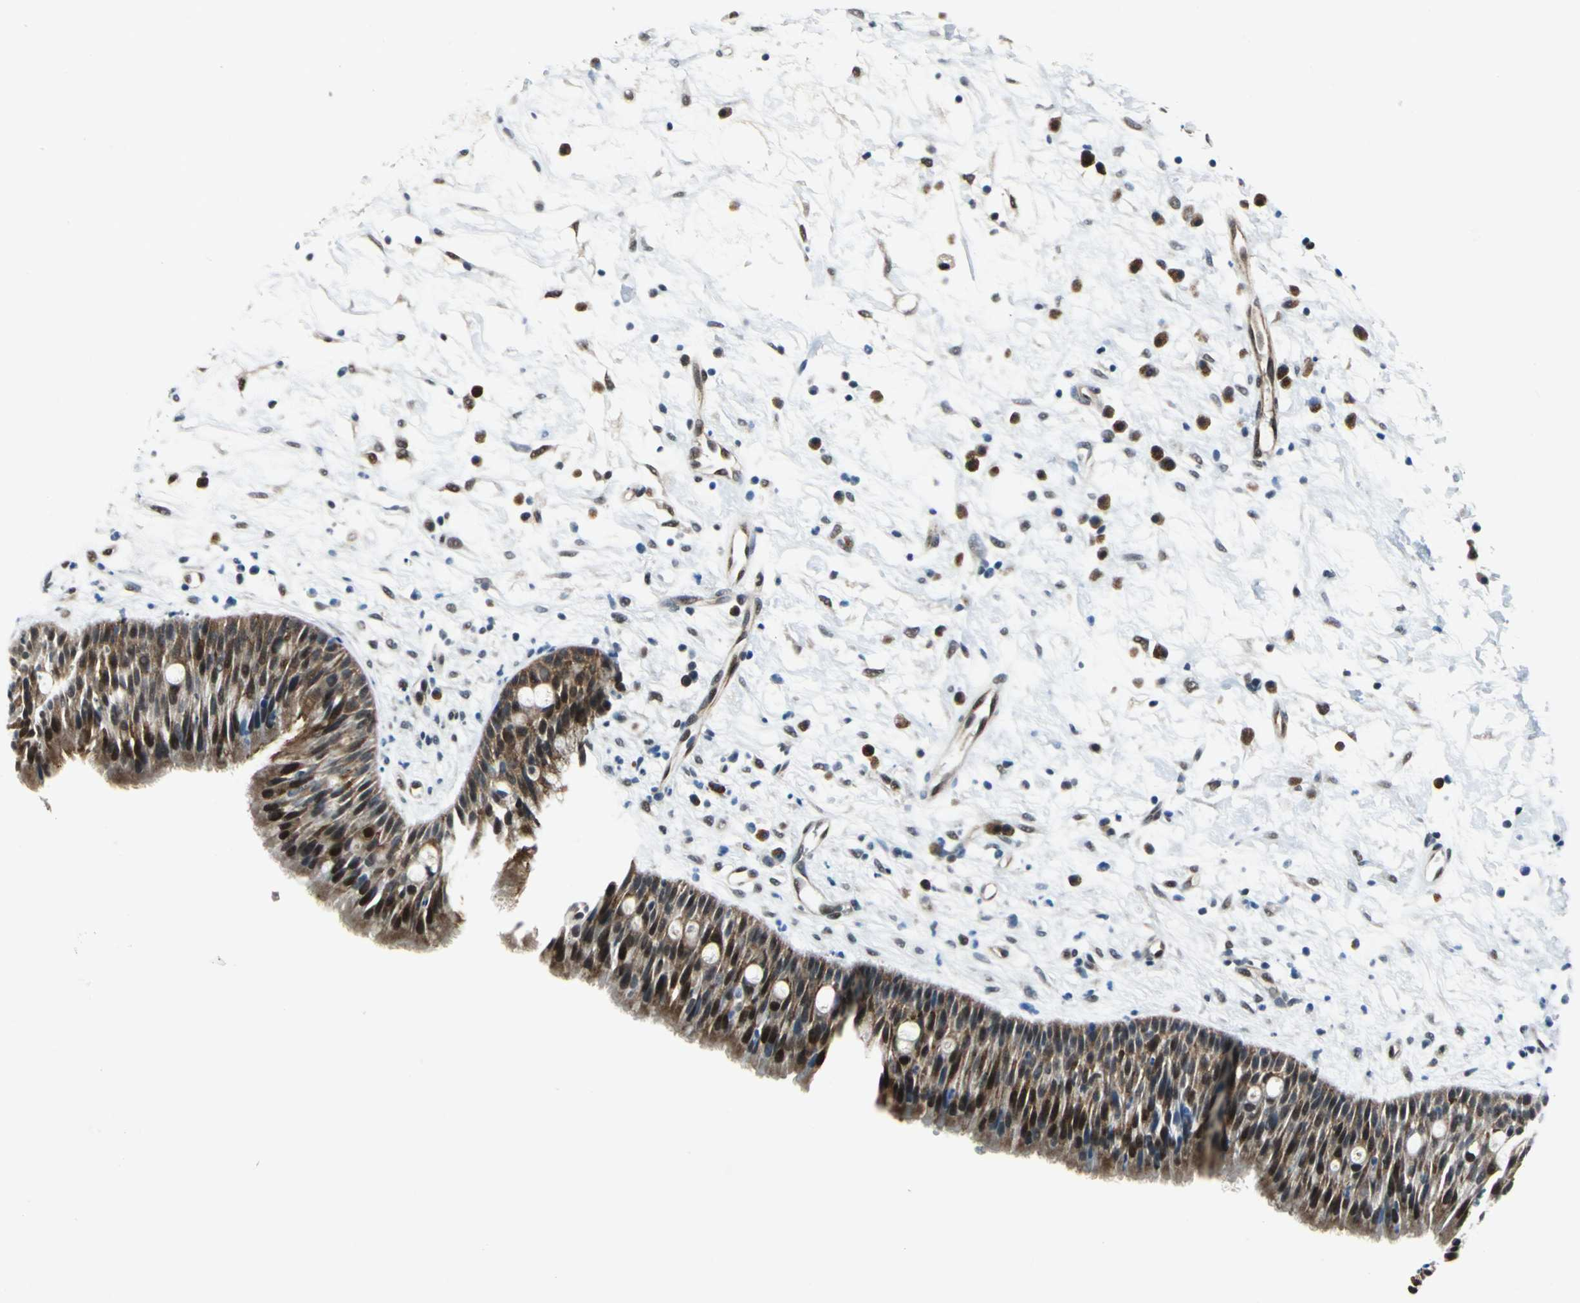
{"staining": {"intensity": "strong", "quantity": ">75%", "location": "cytoplasmic/membranous,nuclear"}, "tissue": "nasopharynx", "cell_type": "Respiratory epithelial cells", "image_type": "normal", "snomed": [{"axis": "morphology", "description": "Normal tissue, NOS"}, {"axis": "topography", "description": "Nasopharynx"}], "caption": "Nasopharynx stained with immunohistochemistry reveals strong cytoplasmic/membranous,nuclear staining in about >75% of respiratory epithelial cells.", "gene": "POLR3K", "patient": {"sex": "male", "age": 13}}